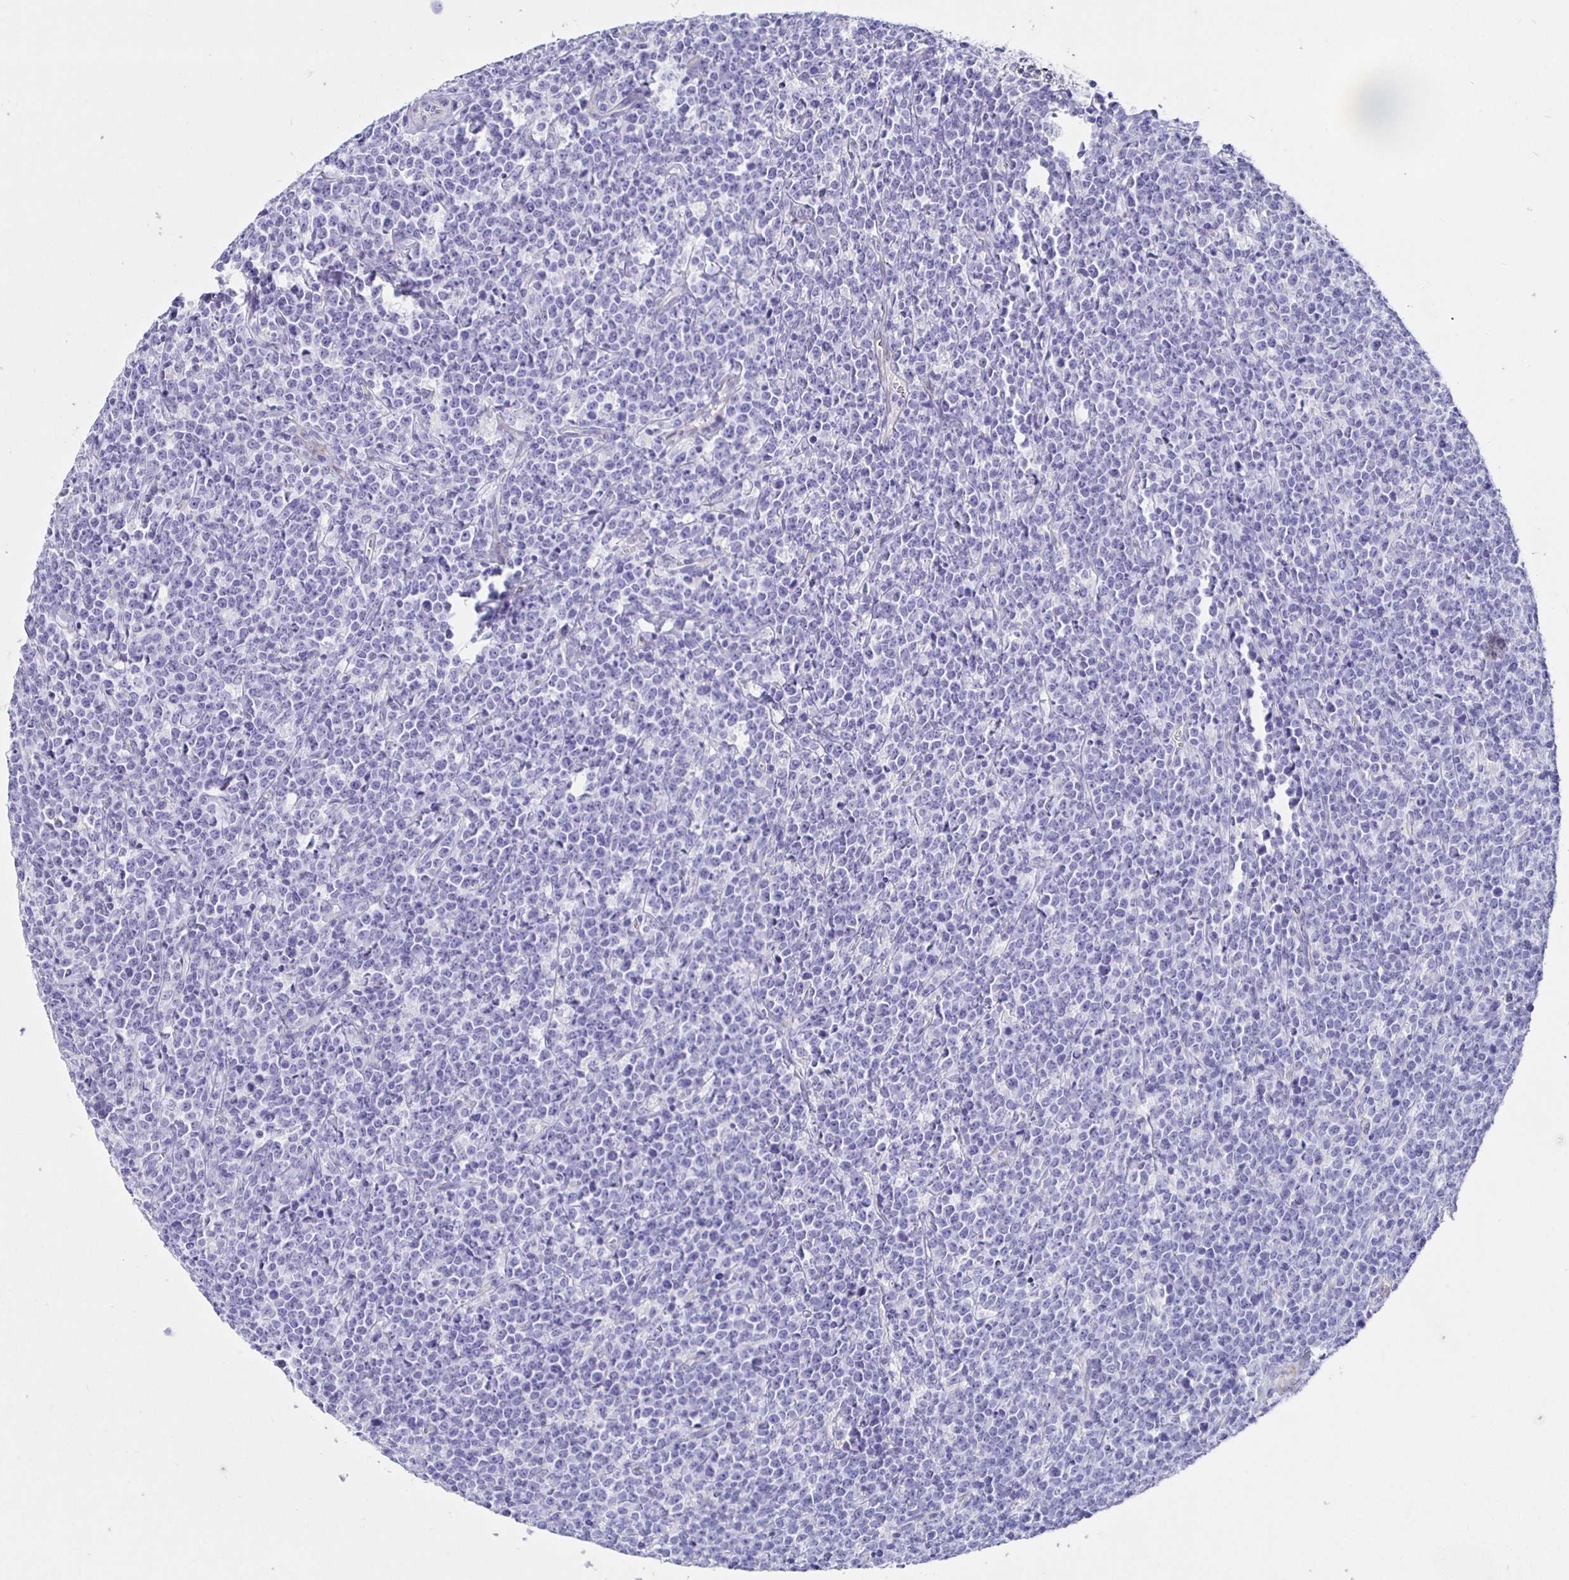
{"staining": {"intensity": "negative", "quantity": "none", "location": "none"}, "tissue": "lymphoma", "cell_type": "Tumor cells", "image_type": "cancer", "snomed": [{"axis": "morphology", "description": "Malignant lymphoma, non-Hodgkin's type, High grade"}, {"axis": "topography", "description": "Small intestine"}], "caption": "Immunohistochemistry micrograph of human malignant lymphoma, non-Hodgkin's type (high-grade) stained for a protein (brown), which demonstrates no staining in tumor cells. Nuclei are stained in blue.", "gene": "HSPA4L", "patient": {"sex": "female", "age": 56}}